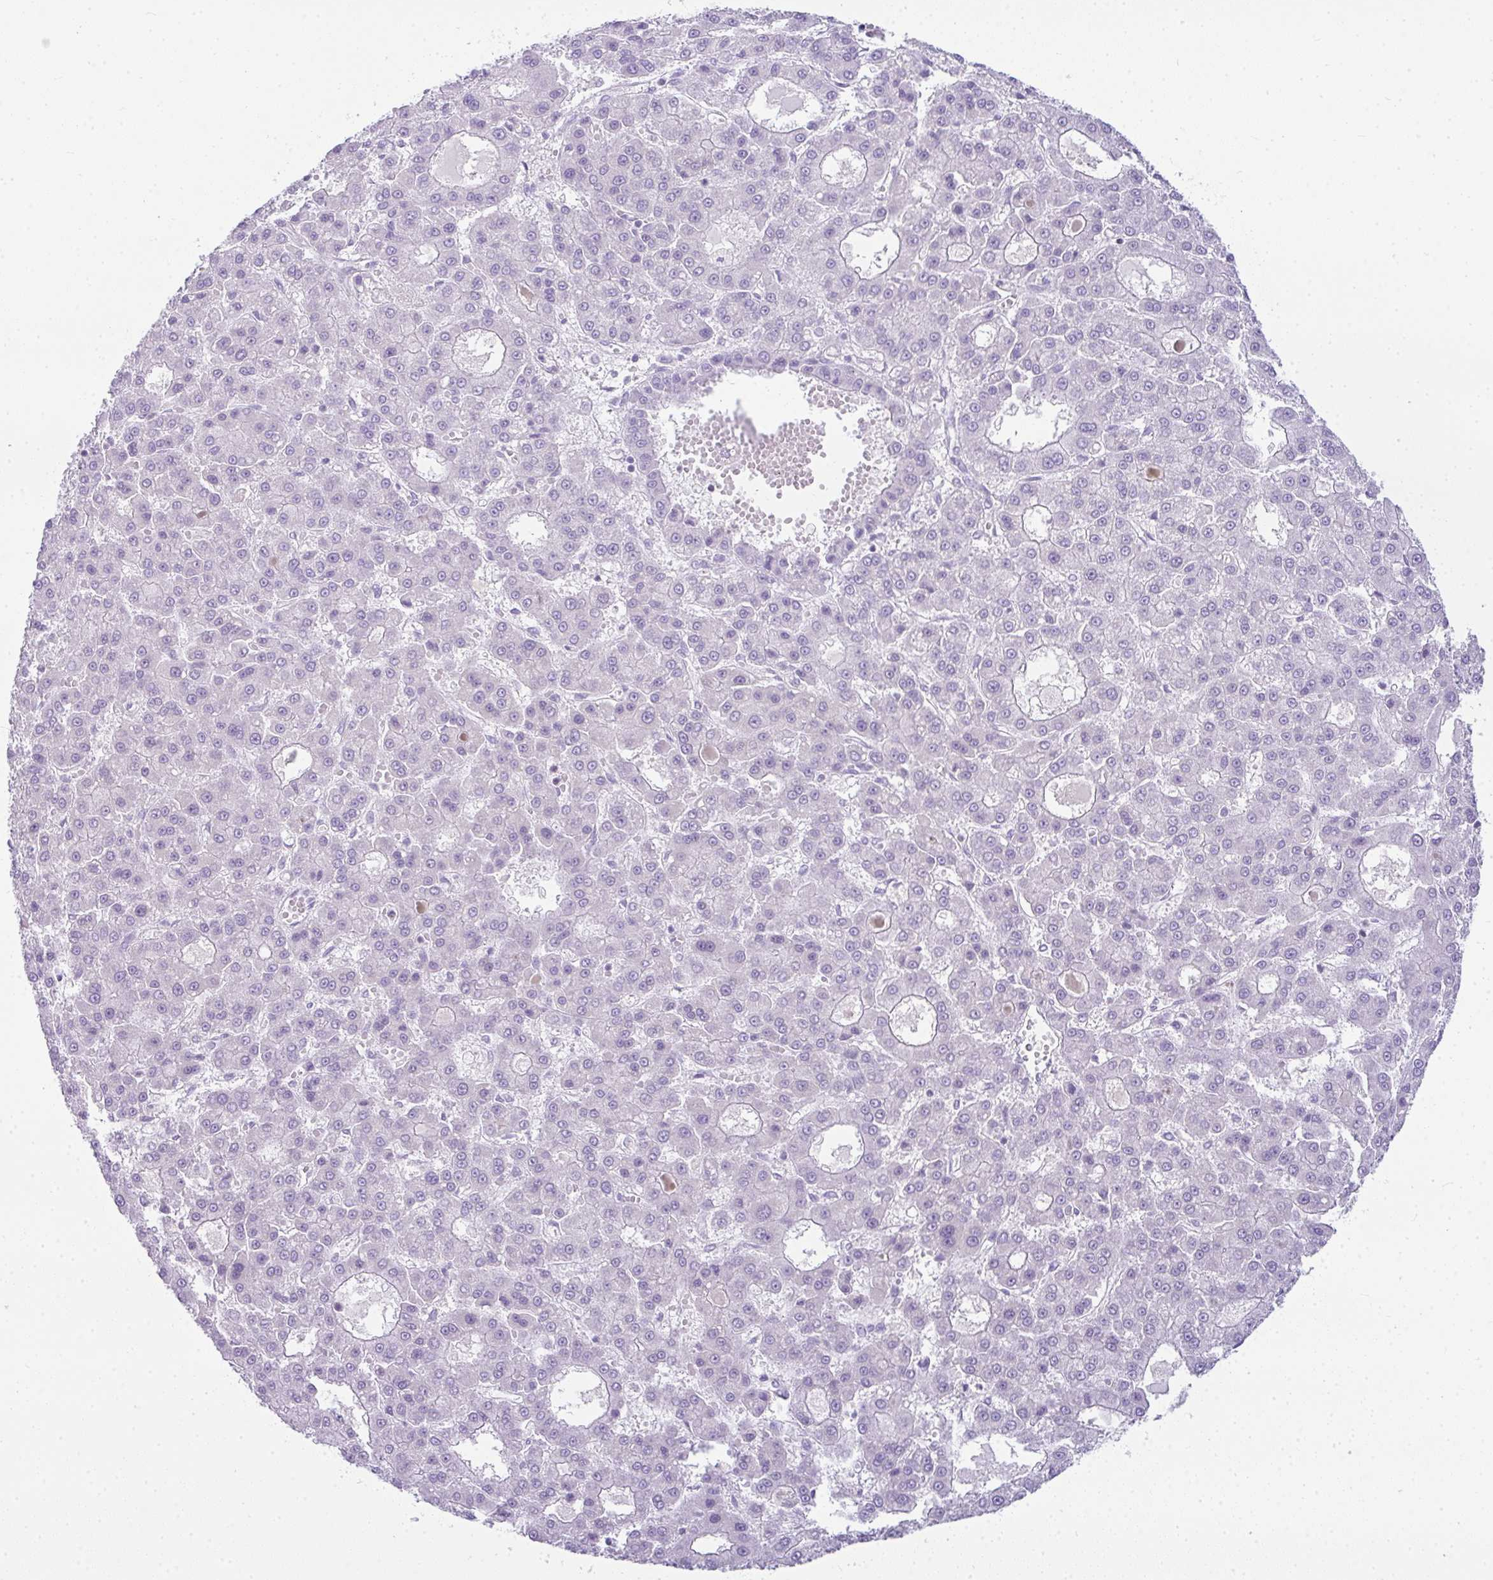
{"staining": {"intensity": "negative", "quantity": "none", "location": "none"}, "tissue": "liver cancer", "cell_type": "Tumor cells", "image_type": "cancer", "snomed": [{"axis": "morphology", "description": "Carcinoma, Hepatocellular, NOS"}, {"axis": "topography", "description": "Liver"}], "caption": "Tumor cells show no significant protein staining in liver cancer (hepatocellular carcinoma).", "gene": "CDRT15", "patient": {"sex": "male", "age": 70}}